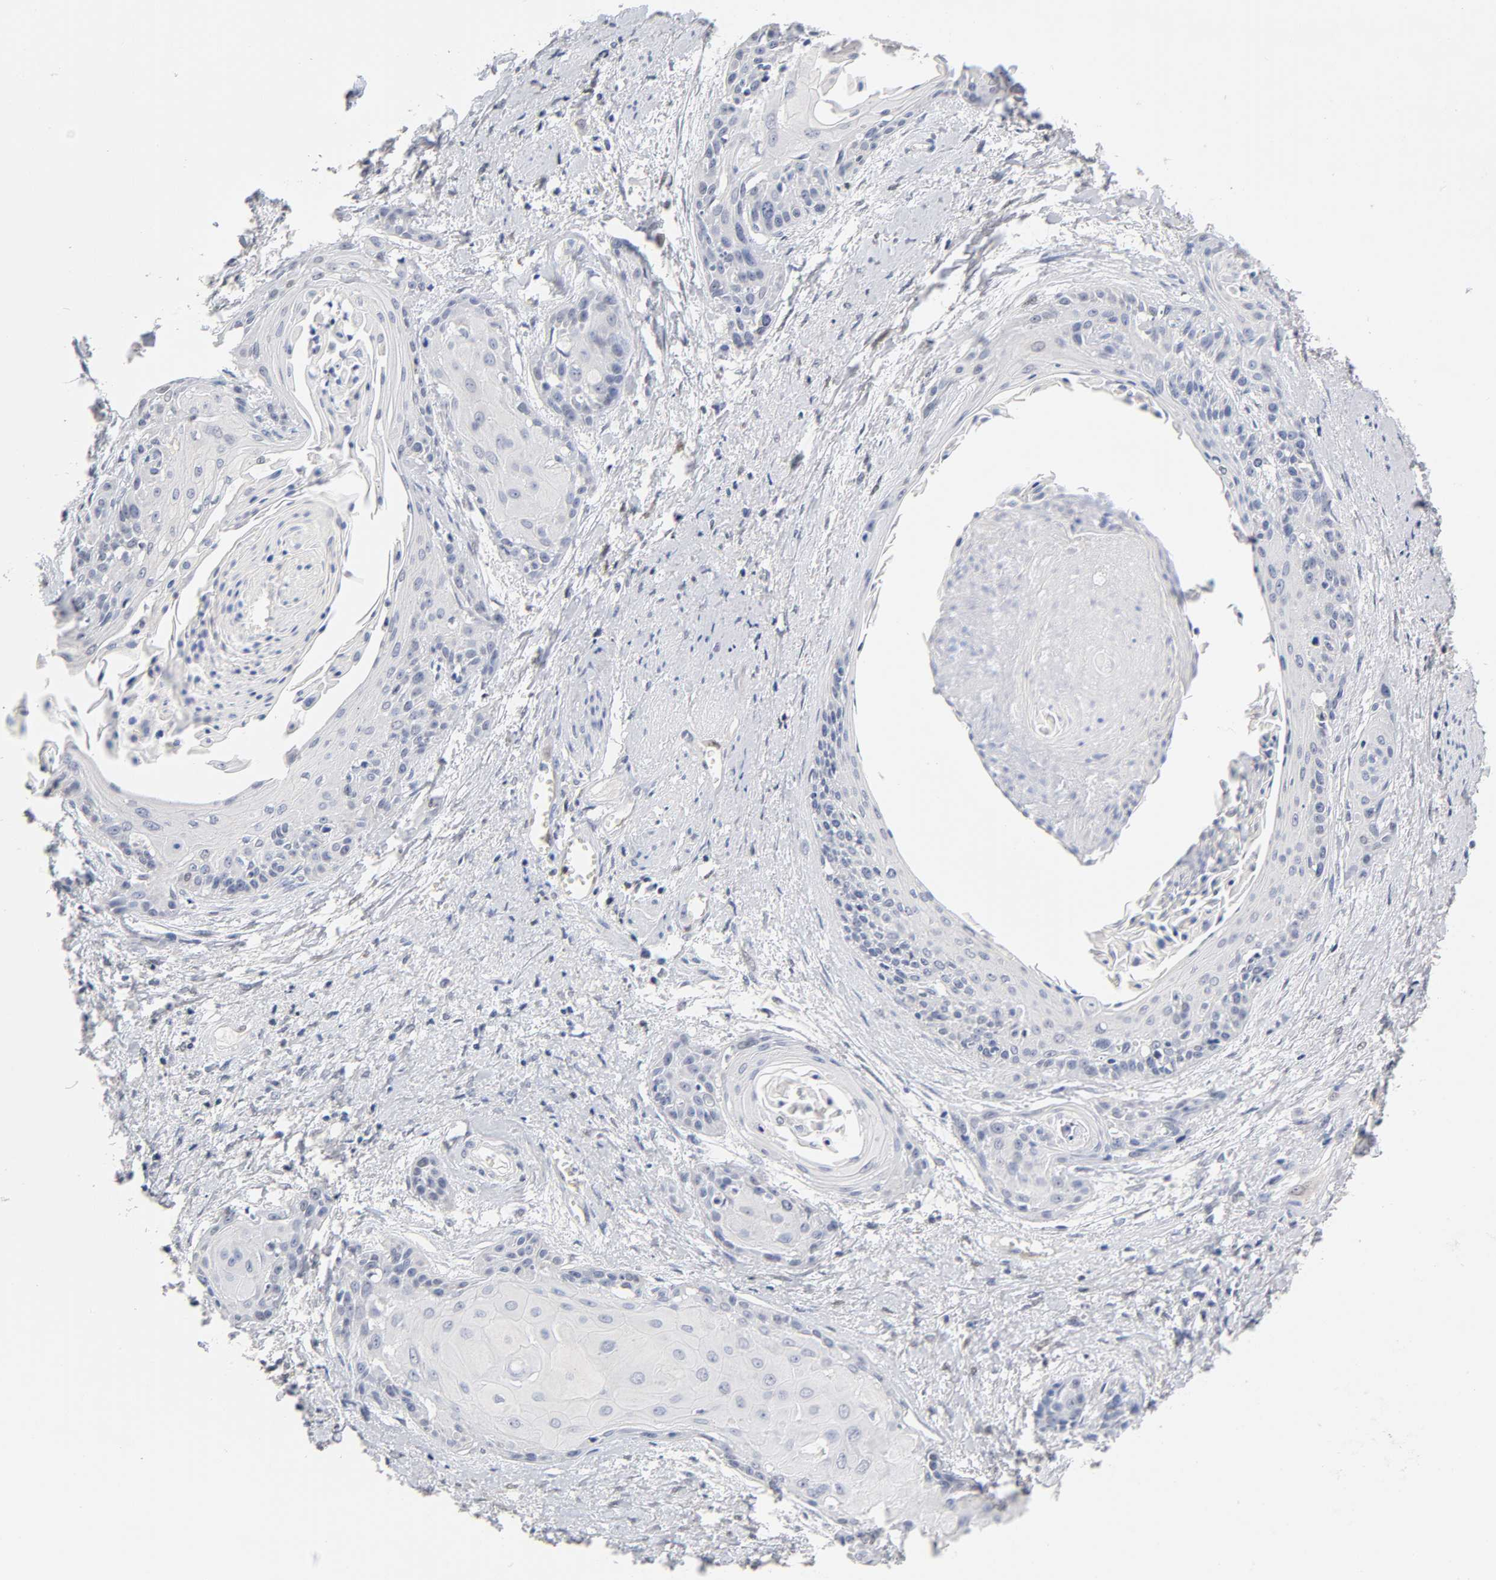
{"staining": {"intensity": "negative", "quantity": "none", "location": "none"}, "tissue": "cervical cancer", "cell_type": "Tumor cells", "image_type": "cancer", "snomed": [{"axis": "morphology", "description": "Squamous cell carcinoma, NOS"}, {"axis": "topography", "description": "Cervix"}], "caption": "The image exhibits no significant staining in tumor cells of squamous cell carcinoma (cervical).", "gene": "NFATC1", "patient": {"sex": "female", "age": 57}}